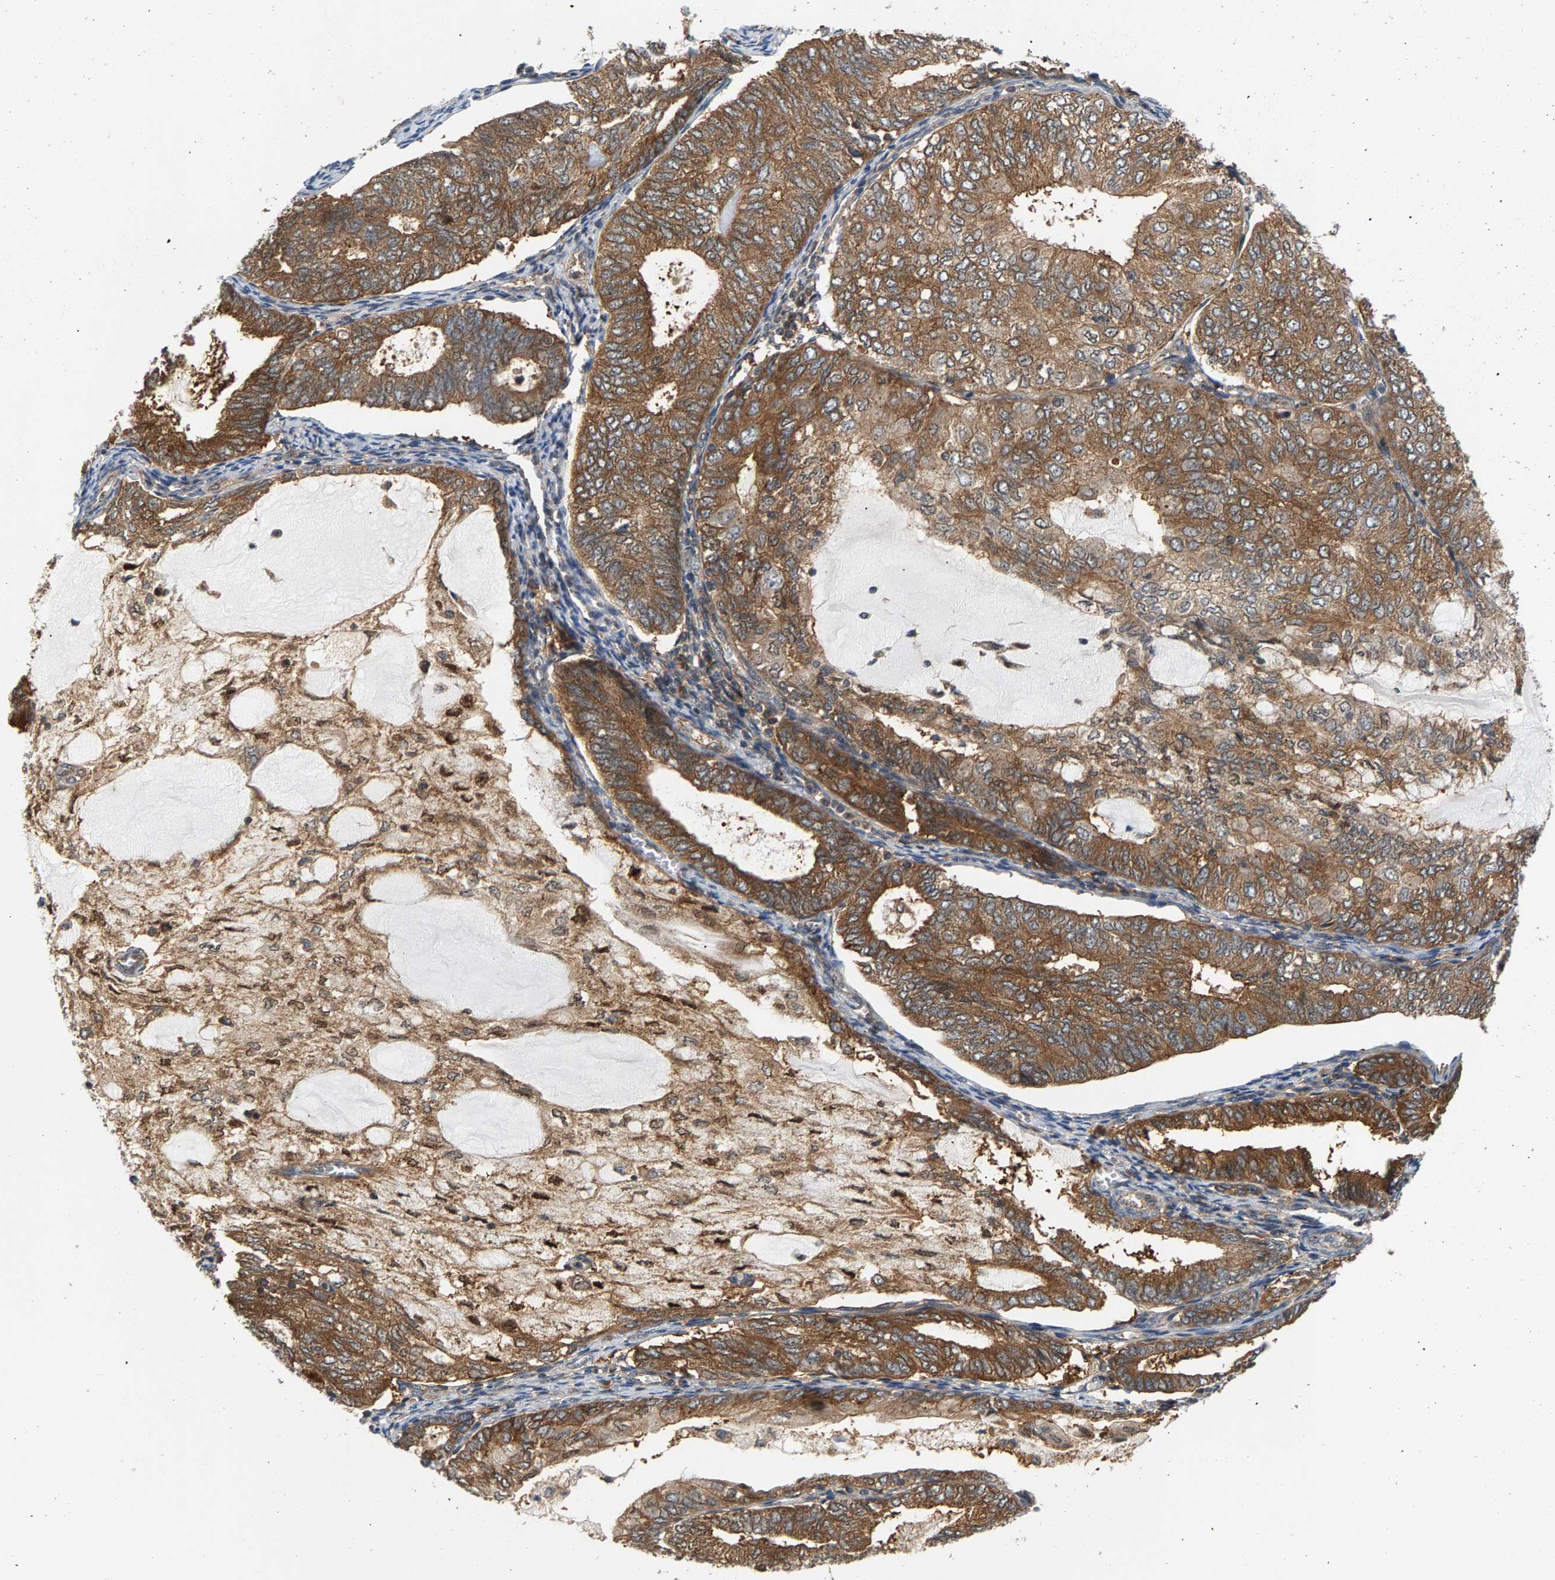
{"staining": {"intensity": "moderate", "quantity": ">75%", "location": "cytoplasmic/membranous"}, "tissue": "endometrial cancer", "cell_type": "Tumor cells", "image_type": "cancer", "snomed": [{"axis": "morphology", "description": "Adenocarcinoma, NOS"}, {"axis": "topography", "description": "Endometrium"}], "caption": "Moderate cytoplasmic/membranous expression is present in about >75% of tumor cells in endometrial adenocarcinoma.", "gene": "MAP2K5", "patient": {"sex": "female", "age": 81}}